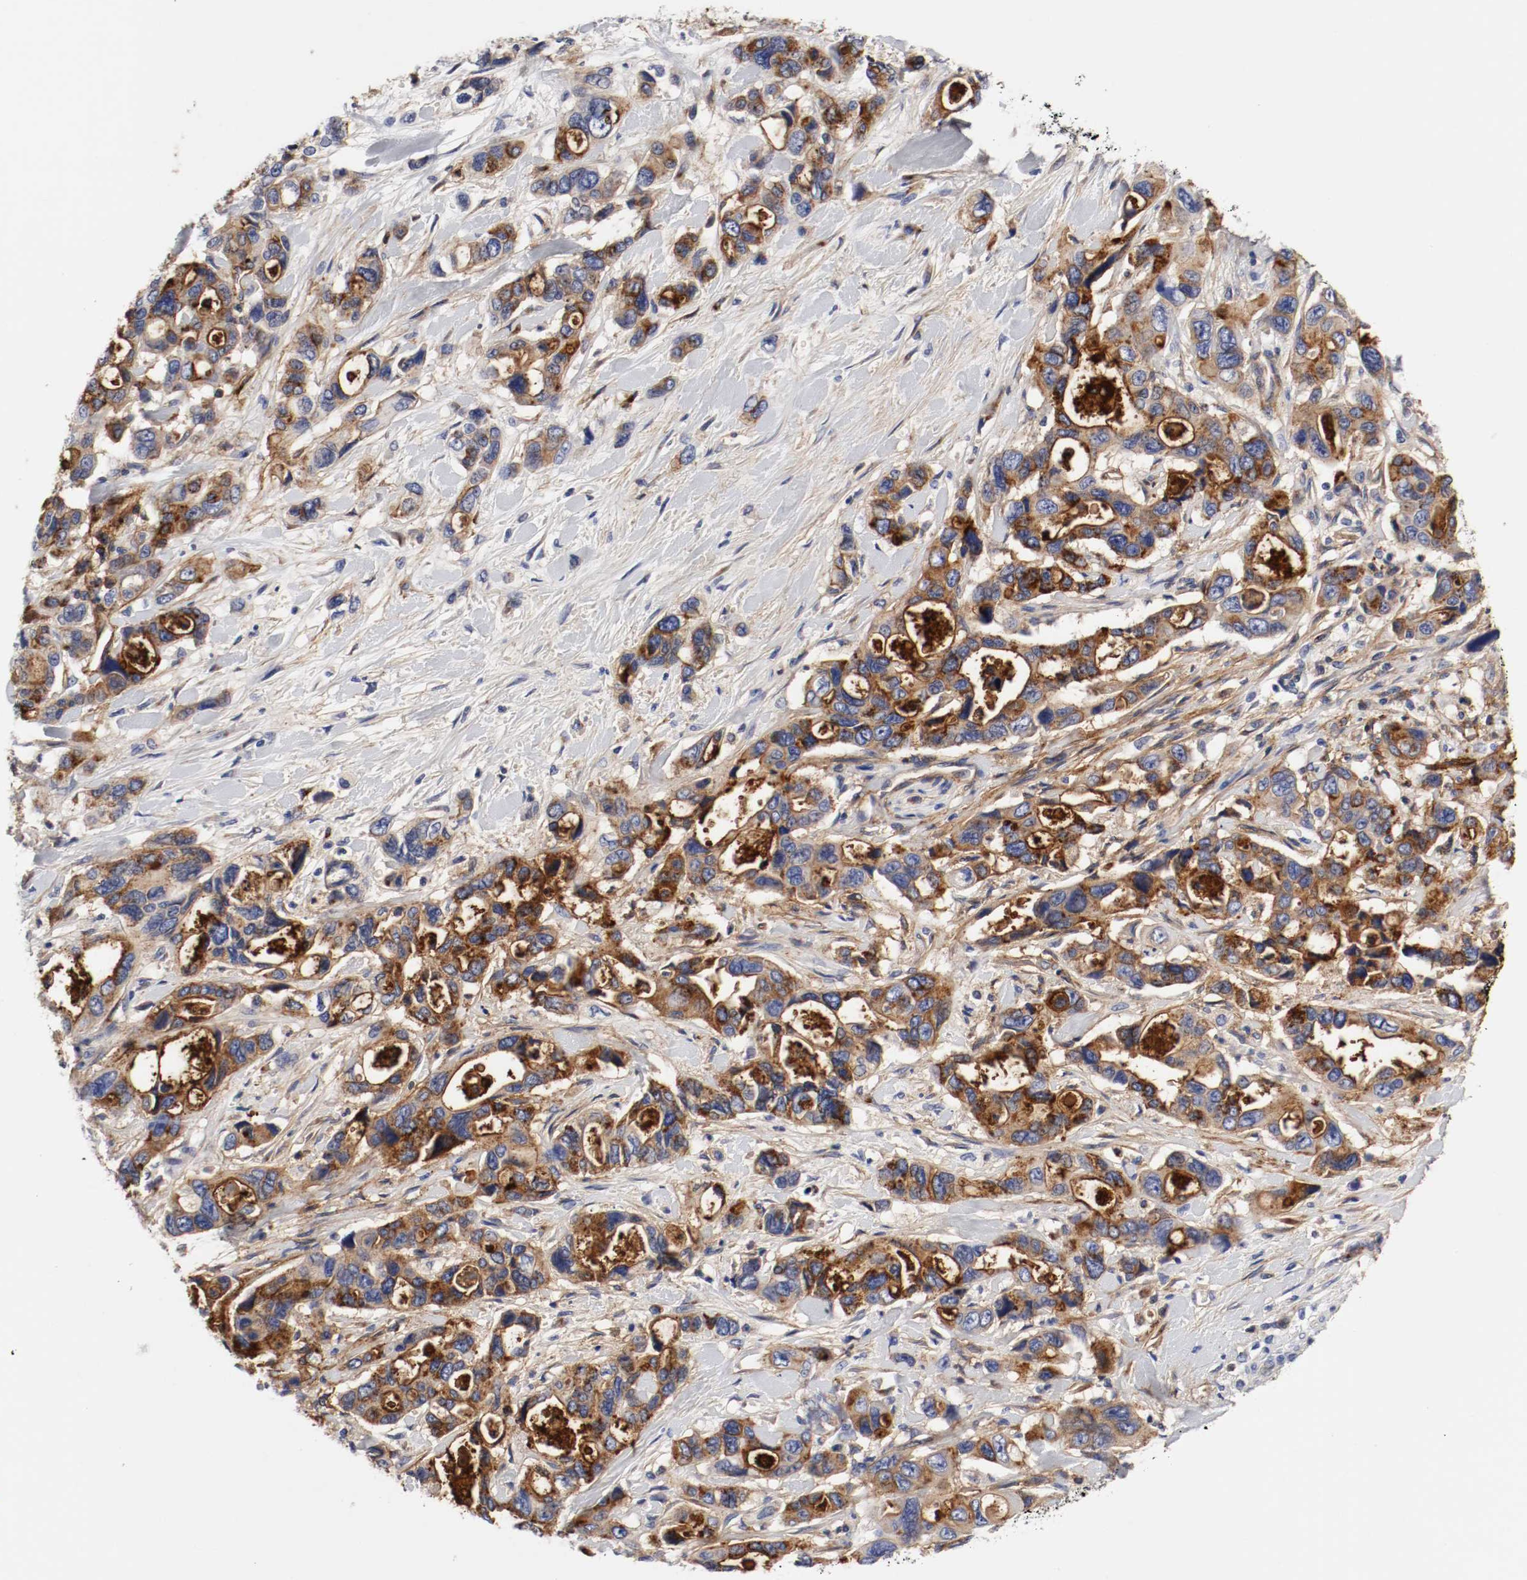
{"staining": {"intensity": "strong", "quantity": ">75%", "location": "cytoplasmic/membranous"}, "tissue": "pancreatic cancer", "cell_type": "Tumor cells", "image_type": "cancer", "snomed": [{"axis": "morphology", "description": "Adenocarcinoma, NOS"}, {"axis": "topography", "description": "Pancreas"}], "caption": "This is an image of immunohistochemistry (IHC) staining of pancreatic adenocarcinoma, which shows strong expression in the cytoplasmic/membranous of tumor cells.", "gene": "IFITM1", "patient": {"sex": "male", "age": 46}}